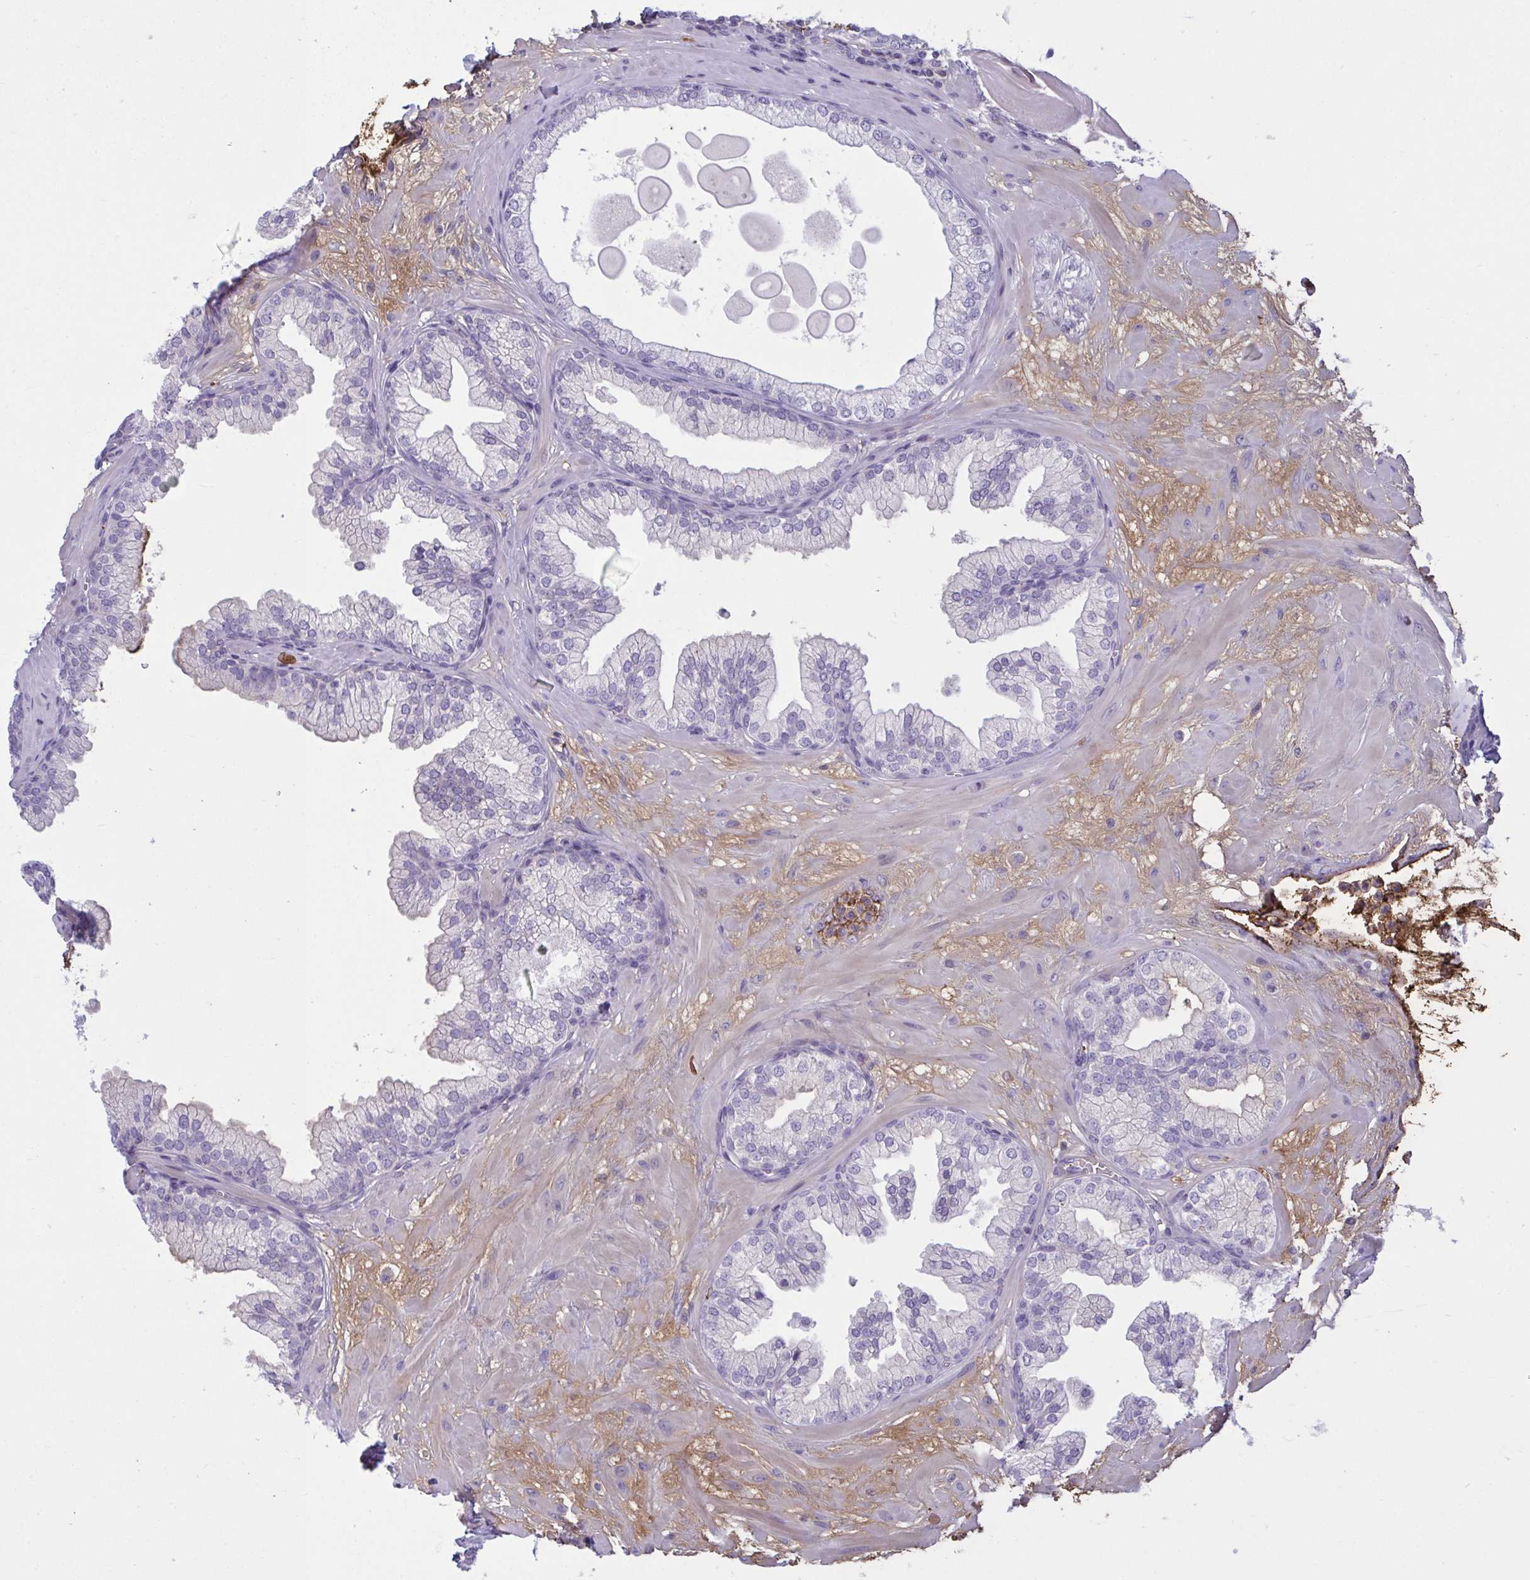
{"staining": {"intensity": "negative", "quantity": "none", "location": "none"}, "tissue": "prostate", "cell_type": "Glandular cells", "image_type": "normal", "snomed": [{"axis": "morphology", "description": "Normal tissue, NOS"}, {"axis": "topography", "description": "Prostate"}, {"axis": "topography", "description": "Peripheral nerve tissue"}], "caption": "This is an immunohistochemistry (IHC) histopathology image of normal prostate. There is no positivity in glandular cells.", "gene": "IL1R1", "patient": {"sex": "male", "age": 61}}